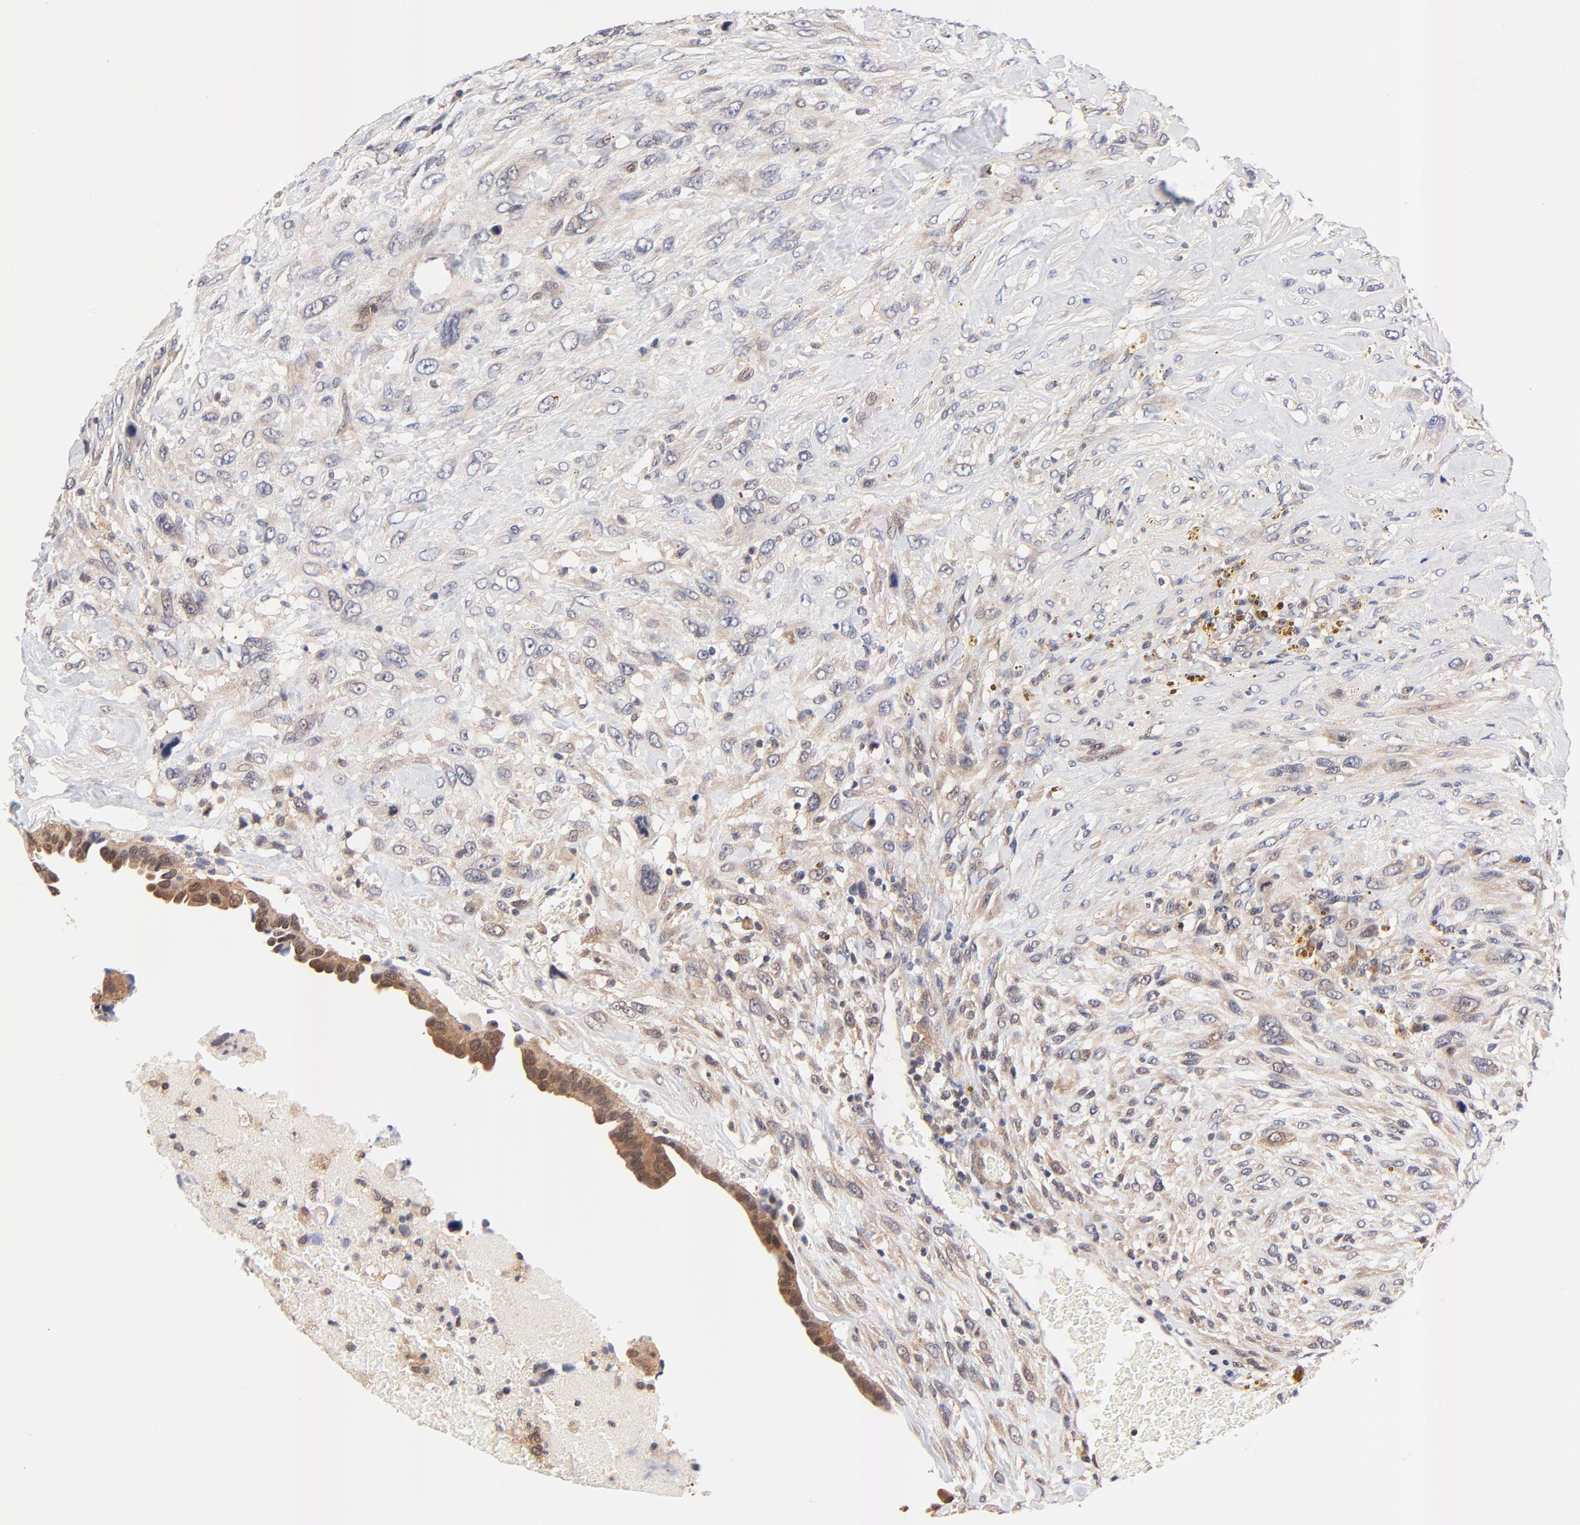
{"staining": {"intensity": "weak", "quantity": ">75%", "location": "cytoplasmic/membranous,nuclear"}, "tissue": "breast cancer", "cell_type": "Tumor cells", "image_type": "cancer", "snomed": [{"axis": "morphology", "description": "Neoplasm, malignant, NOS"}, {"axis": "topography", "description": "Breast"}], "caption": "Immunohistochemistry (IHC) photomicrograph of neoplastic tissue: human breast cancer (malignant neoplasm) stained using immunohistochemistry (IHC) shows low levels of weak protein expression localized specifically in the cytoplasmic/membranous and nuclear of tumor cells, appearing as a cytoplasmic/membranous and nuclear brown color.", "gene": "TXNL1", "patient": {"sex": "female", "age": 50}}